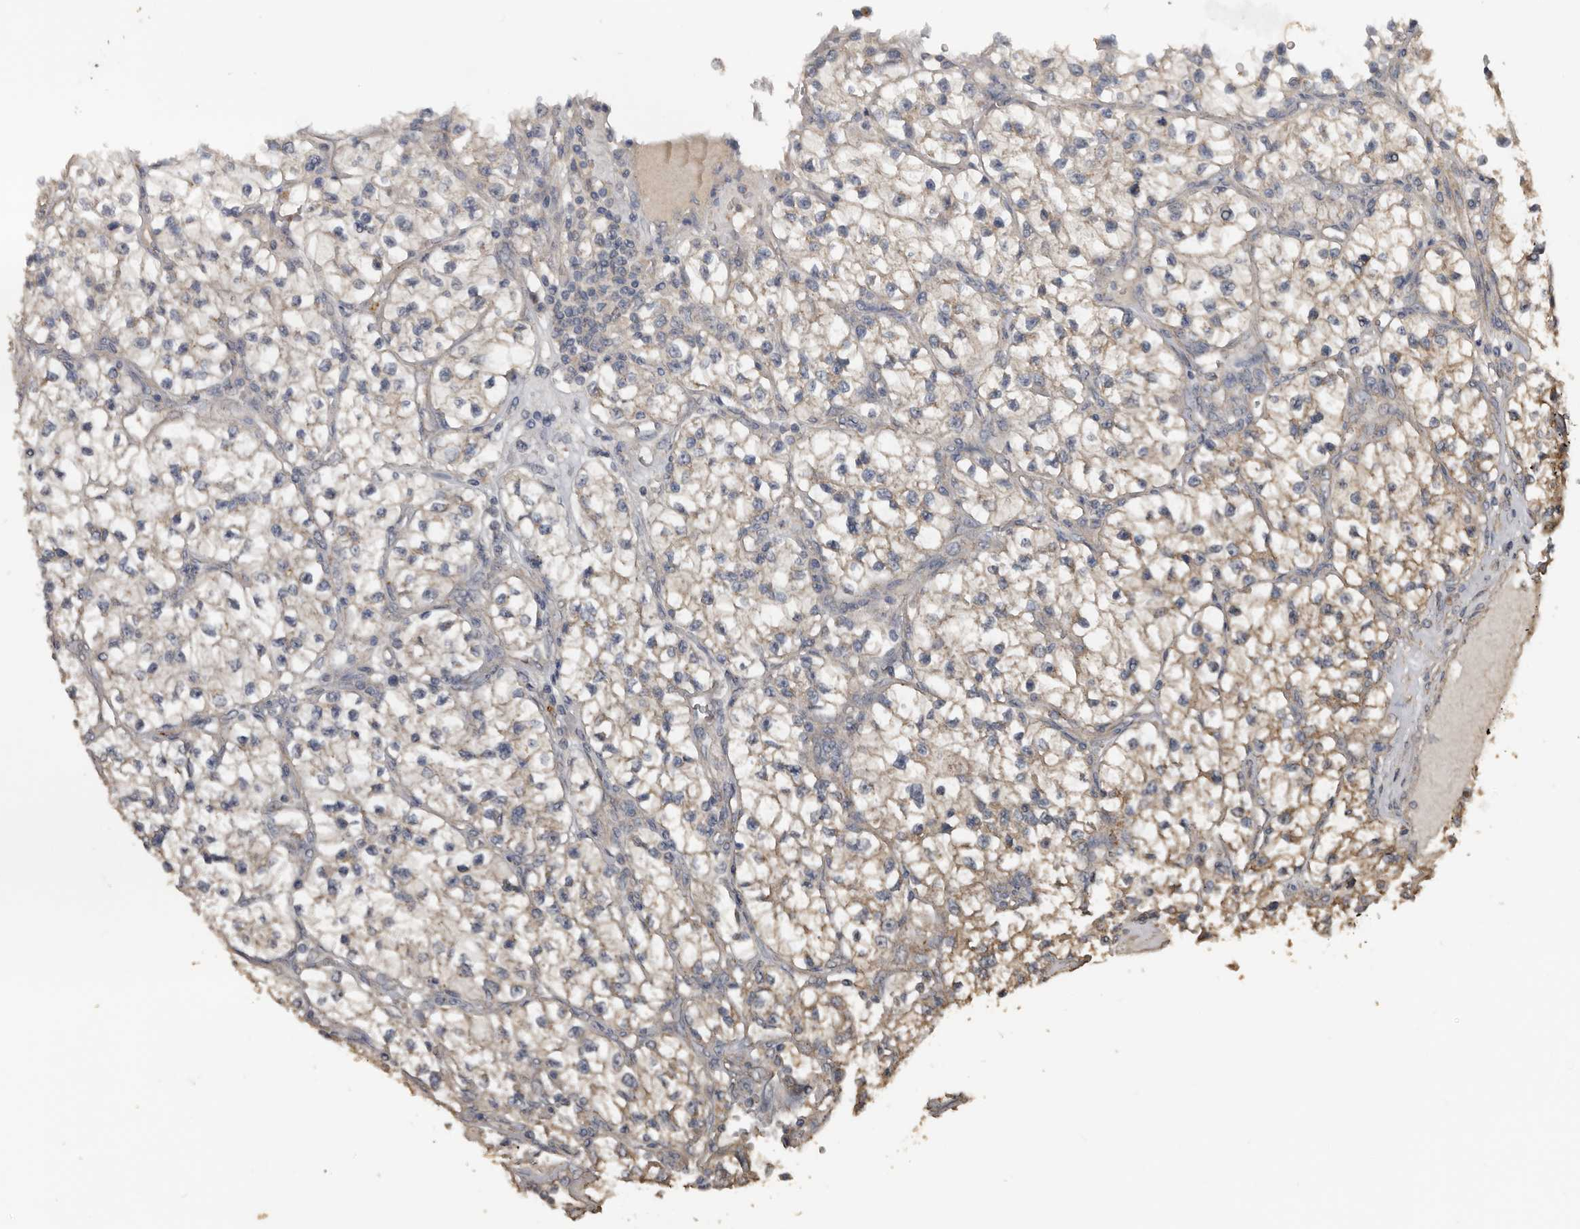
{"staining": {"intensity": "weak", "quantity": "<25%", "location": "cytoplasmic/membranous"}, "tissue": "renal cancer", "cell_type": "Tumor cells", "image_type": "cancer", "snomed": [{"axis": "morphology", "description": "Adenocarcinoma, NOS"}, {"axis": "topography", "description": "Kidney"}], "caption": "Renal adenocarcinoma was stained to show a protein in brown. There is no significant expression in tumor cells.", "gene": "HYAL4", "patient": {"sex": "female", "age": 57}}